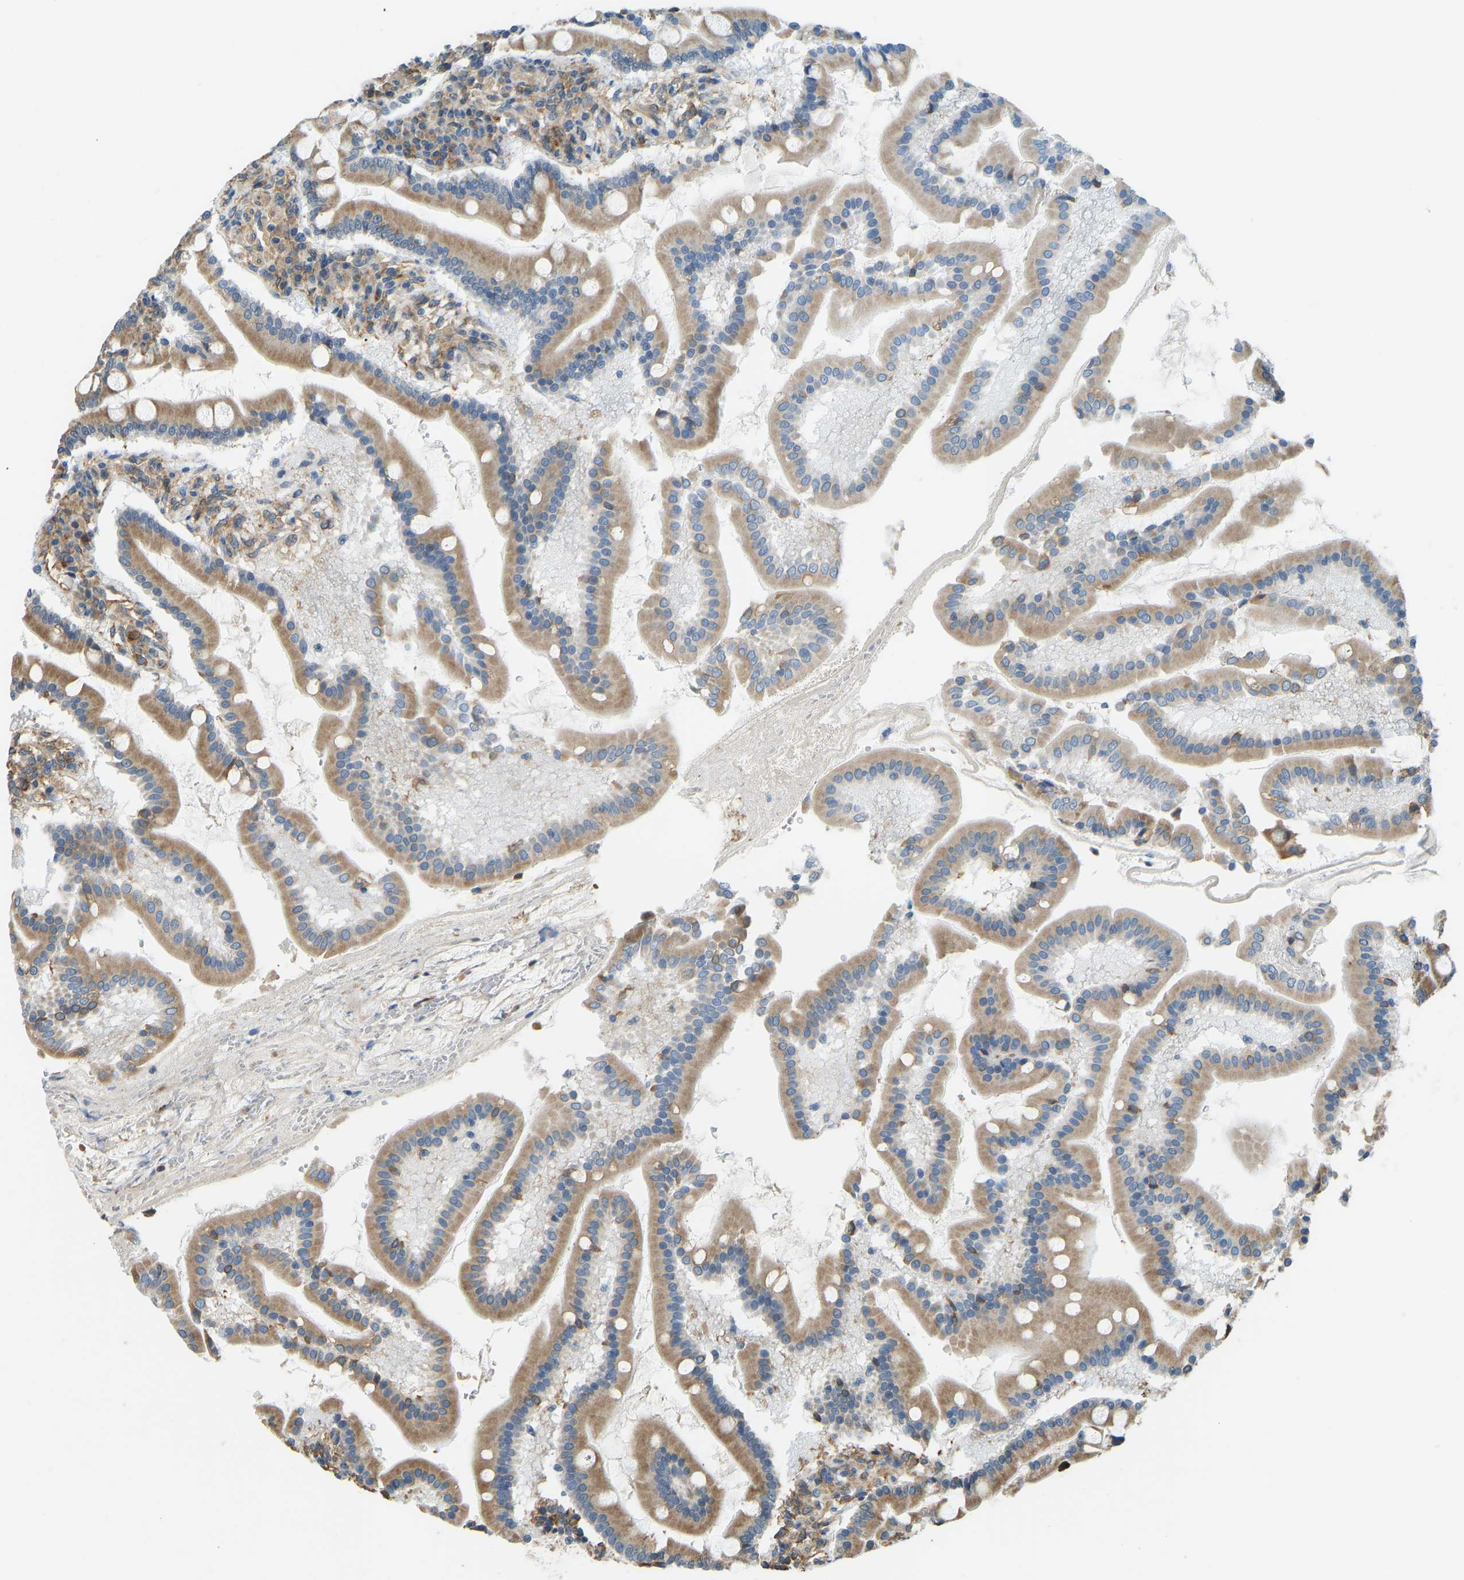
{"staining": {"intensity": "moderate", "quantity": ">75%", "location": "cytoplasmic/membranous"}, "tissue": "duodenum", "cell_type": "Glandular cells", "image_type": "normal", "snomed": [{"axis": "morphology", "description": "Normal tissue, NOS"}, {"axis": "topography", "description": "Duodenum"}], "caption": "Protein expression analysis of normal human duodenum reveals moderate cytoplasmic/membranous positivity in about >75% of glandular cells.", "gene": "OS9", "patient": {"sex": "male", "age": 50}}